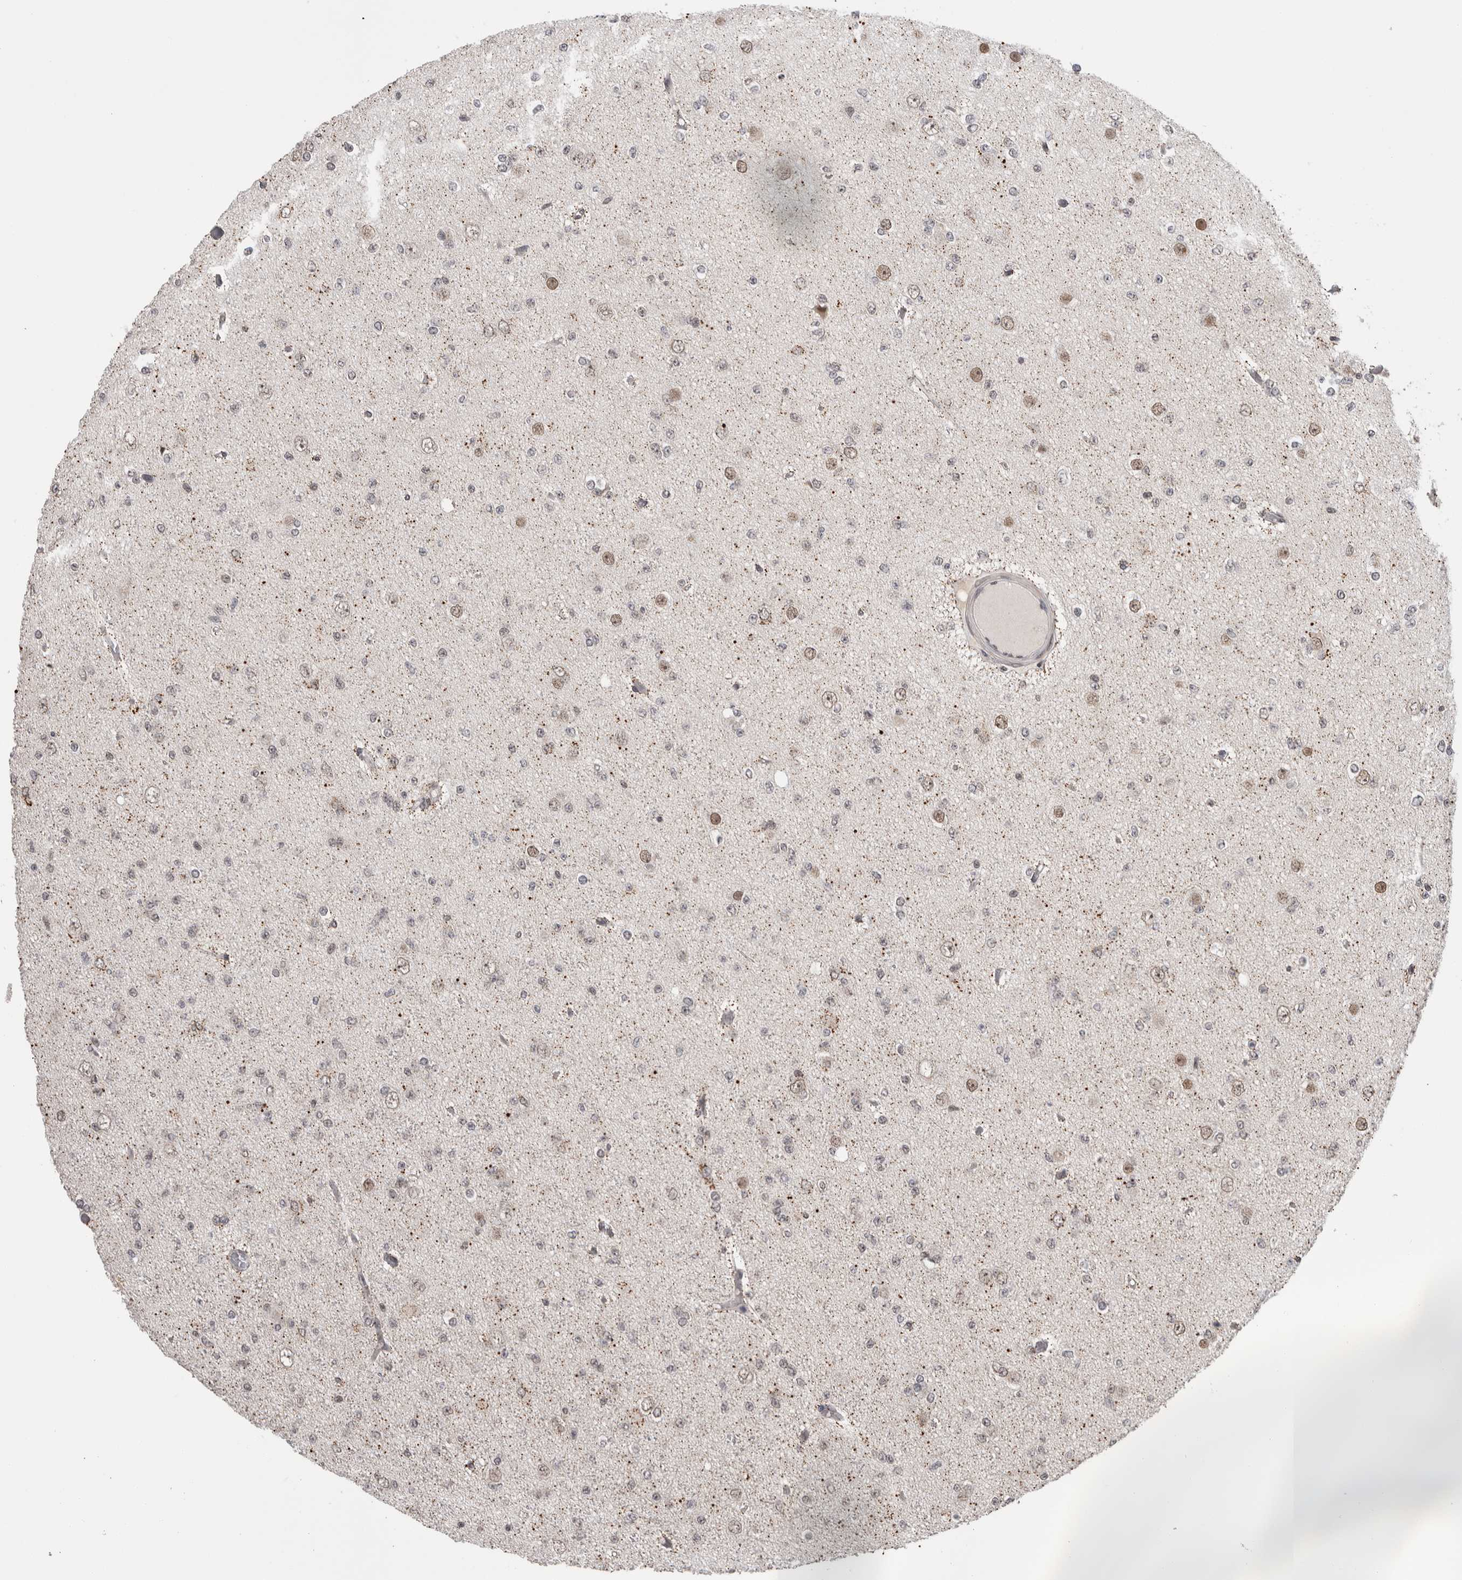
{"staining": {"intensity": "weak", "quantity": "<25%", "location": "nuclear"}, "tissue": "glioma", "cell_type": "Tumor cells", "image_type": "cancer", "snomed": [{"axis": "morphology", "description": "Glioma, malignant, Low grade"}, {"axis": "topography", "description": "Brain"}], "caption": "A high-resolution micrograph shows immunohistochemistry staining of glioma, which displays no significant expression in tumor cells. The staining is performed using DAB brown chromogen with nuclei counter-stained in using hematoxylin.", "gene": "CPSF2", "patient": {"sex": "female", "age": 22}}